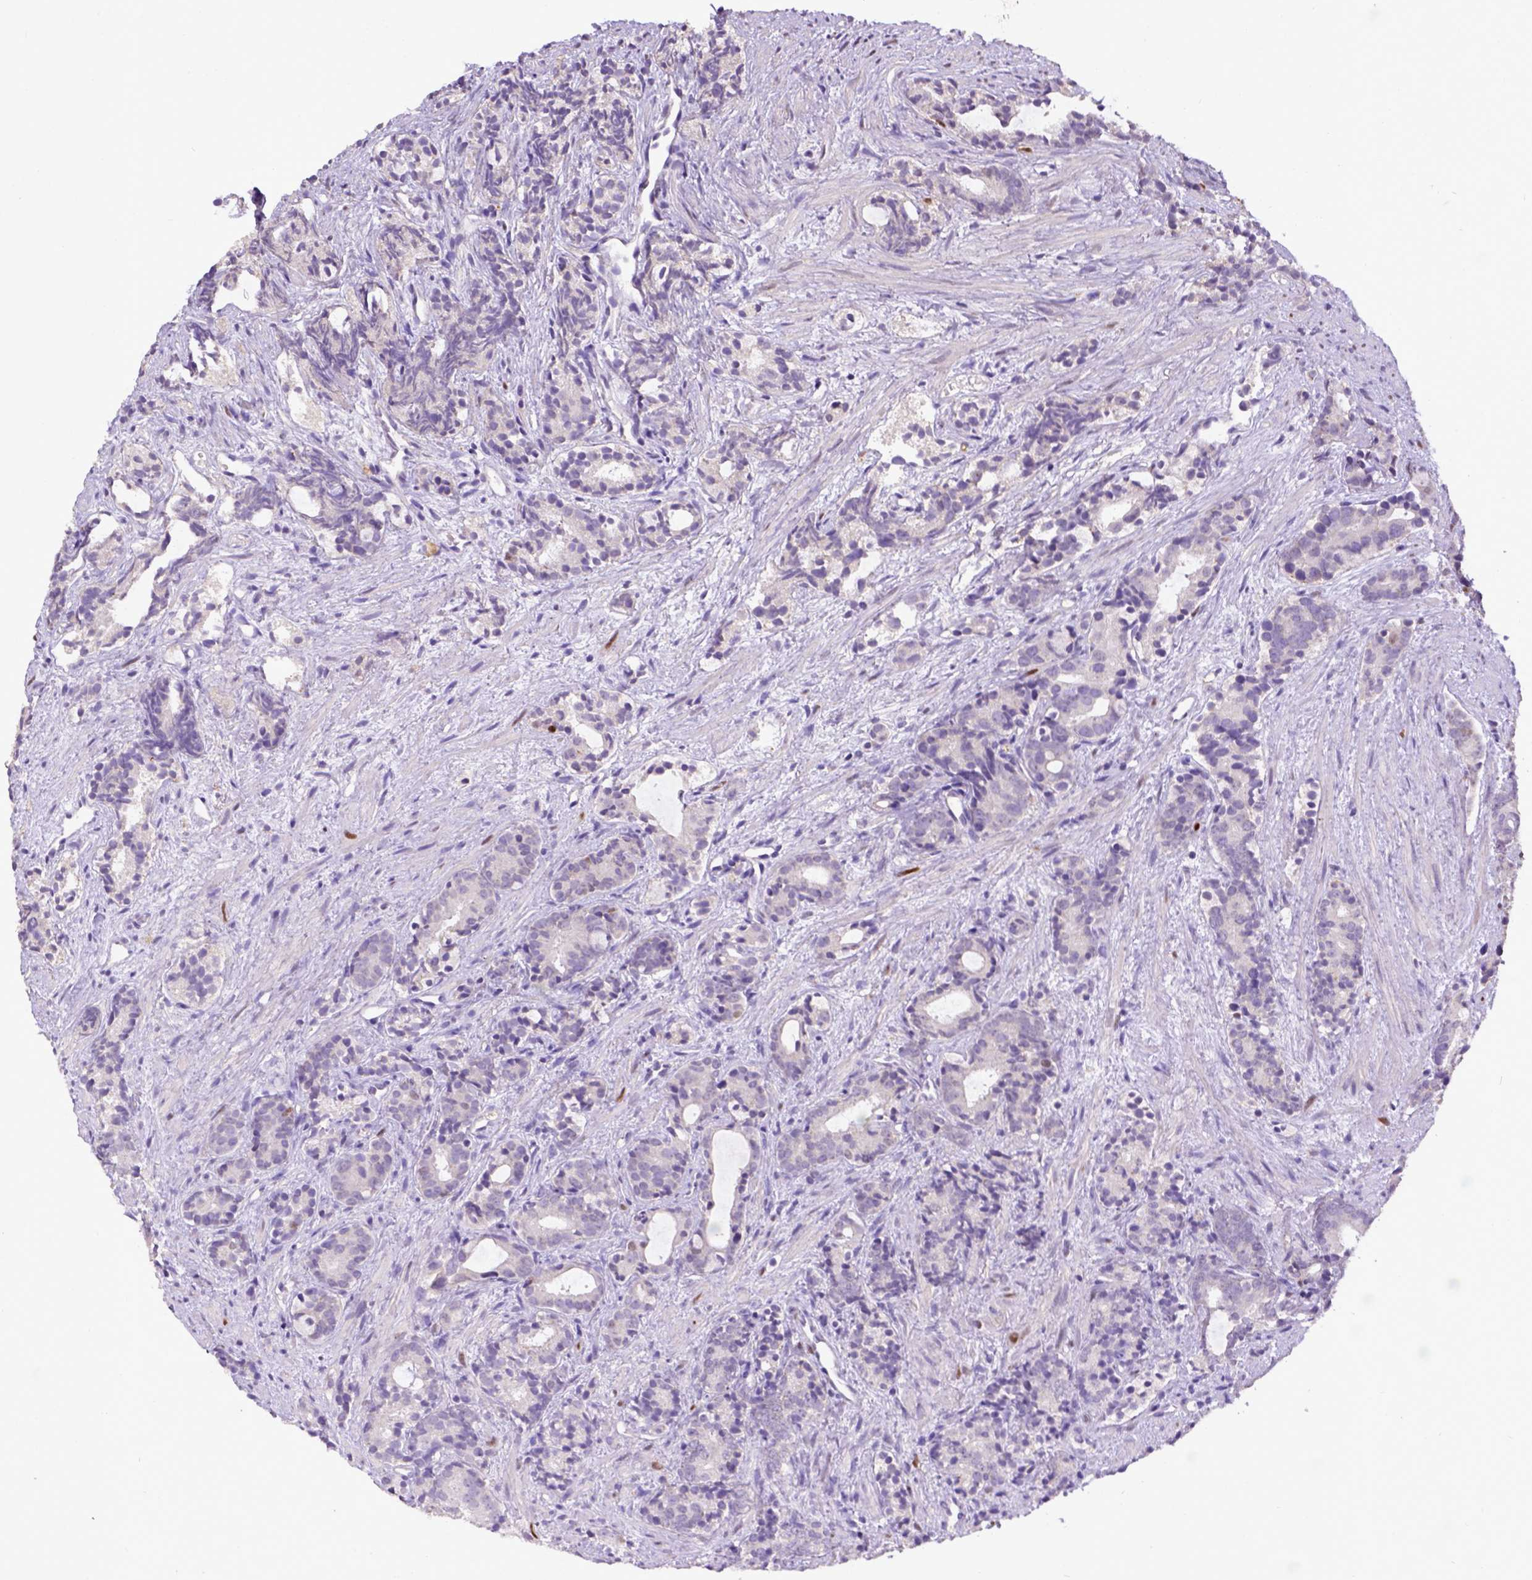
{"staining": {"intensity": "negative", "quantity": "none", "location": "none"}, "tissue": "prostate cancer", "cell_type": "Tumor cells", "image_type": "cancer", "snomed": [{"axis": "morphology", "description": "Adenocarcinoma, High grade"}, {"axis": "topography", "description": "Prostate"}], "caption": "Immunohistochemistry (IHC) photomicrograph of neoplastic tissue: prostate cancer (high-grade adenocarcinoma) stained with DAB (3,3'-diaminobenzidine) reveals no significant protein staining in tumor cells. Brightfield microscopy of immunohistochemistry stained with DAB (brown) and hematoxylin (blue), captured at high magnification.", "gene": "CDKN1A", "patient": {"sex": "male", "age": 84}}